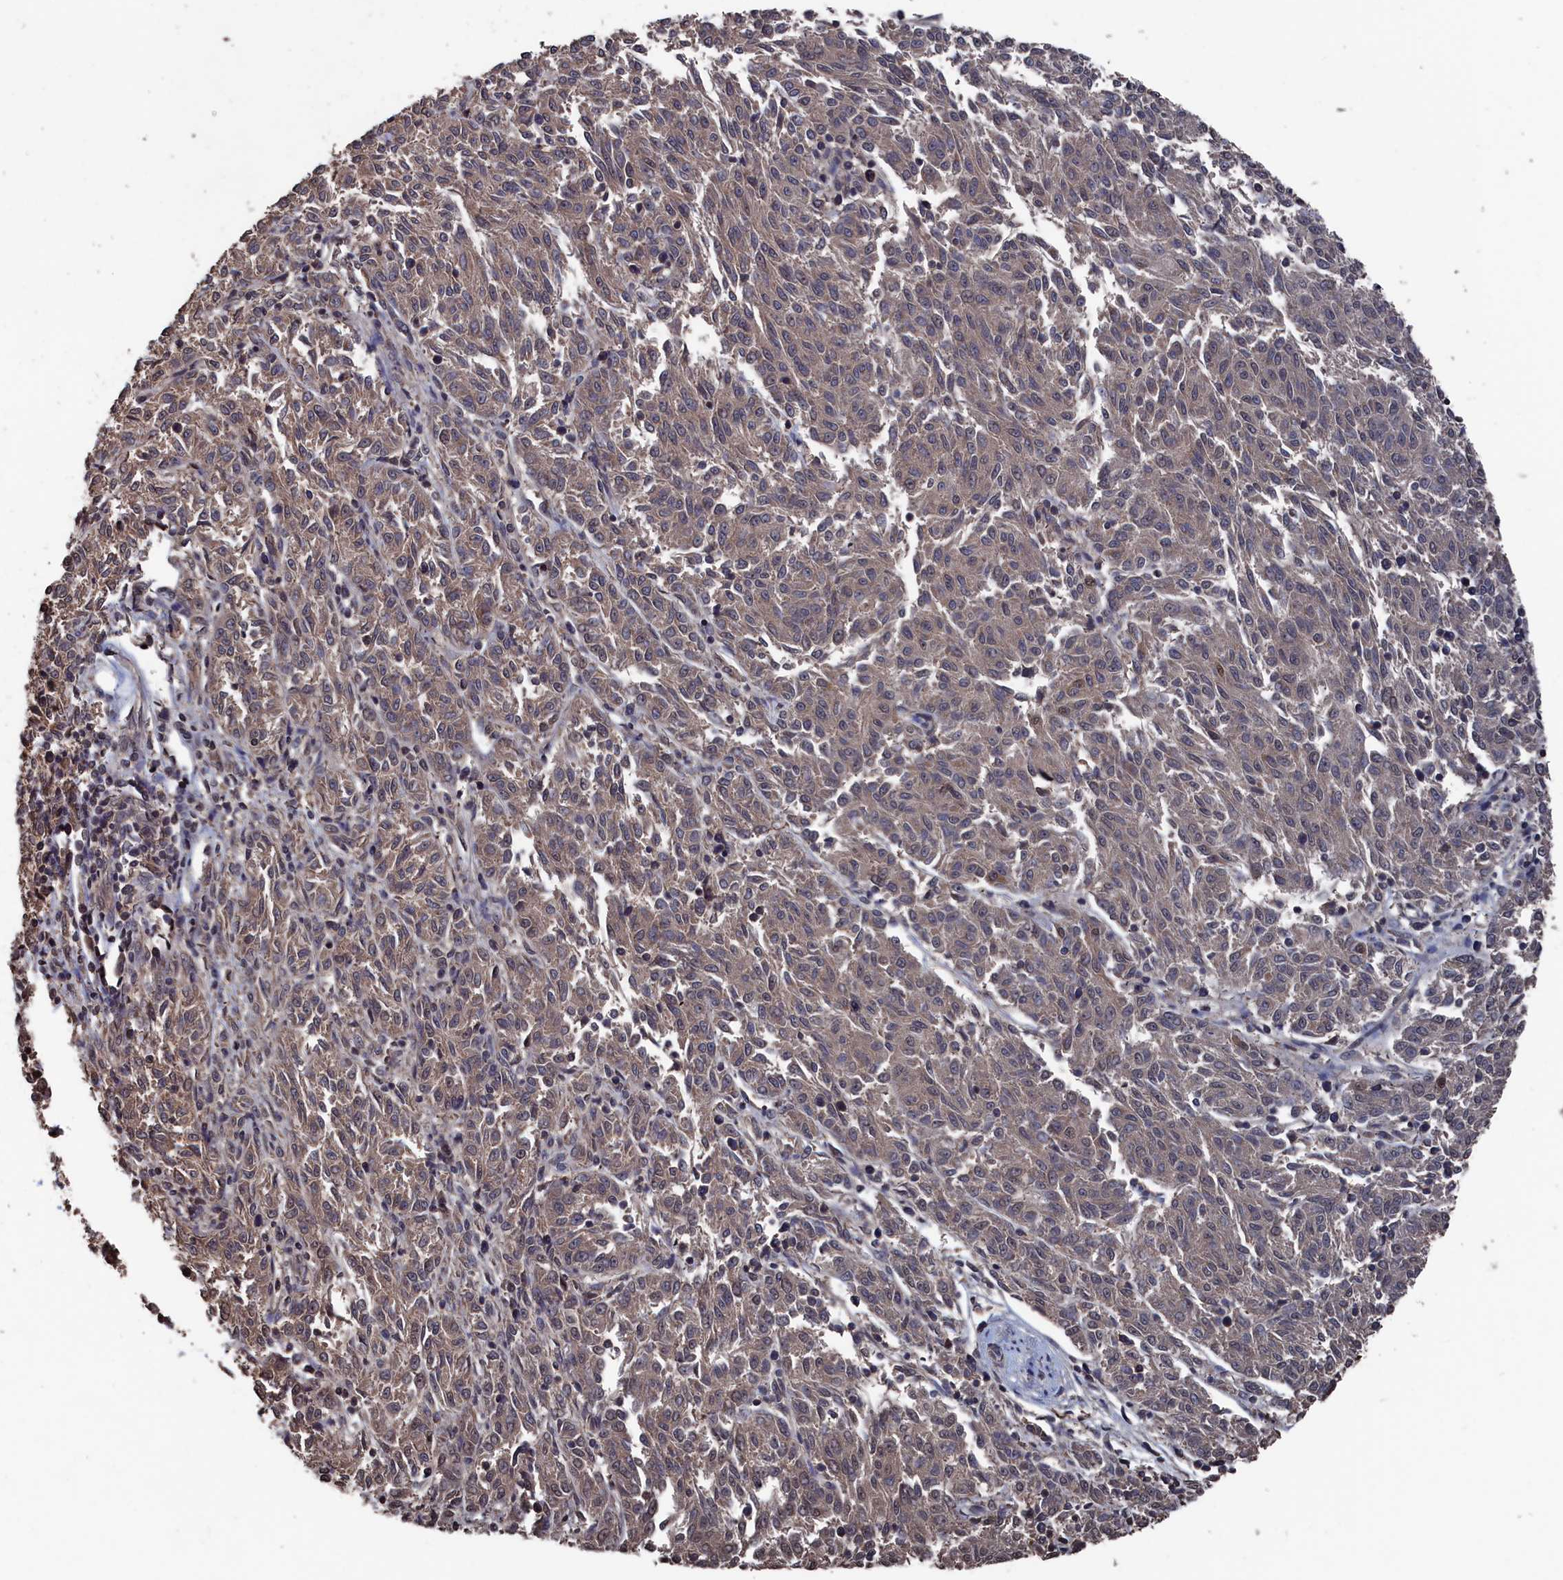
{"staining": {"intensity": "weak", "quantity": "25%-75%", "location": "cytoplasmic/membranous,nuclear"}, "tissue": "melanoma", "cell_type": "Tumor cells", "image_type": "cancer", "snomed": [{"axis": "morphology", "description": "Malignant melanoma, NOS"}, {"axis": "topography", "description": "Skin"}], "caption": "Melanoma stained with immunohistochemistry reveals weak cytoplasmic/membranous and nuclear expression in about 25%-75% of tumor cells.", "gene": "PDE12", "patient": {"sex": "female", "age": 72}}